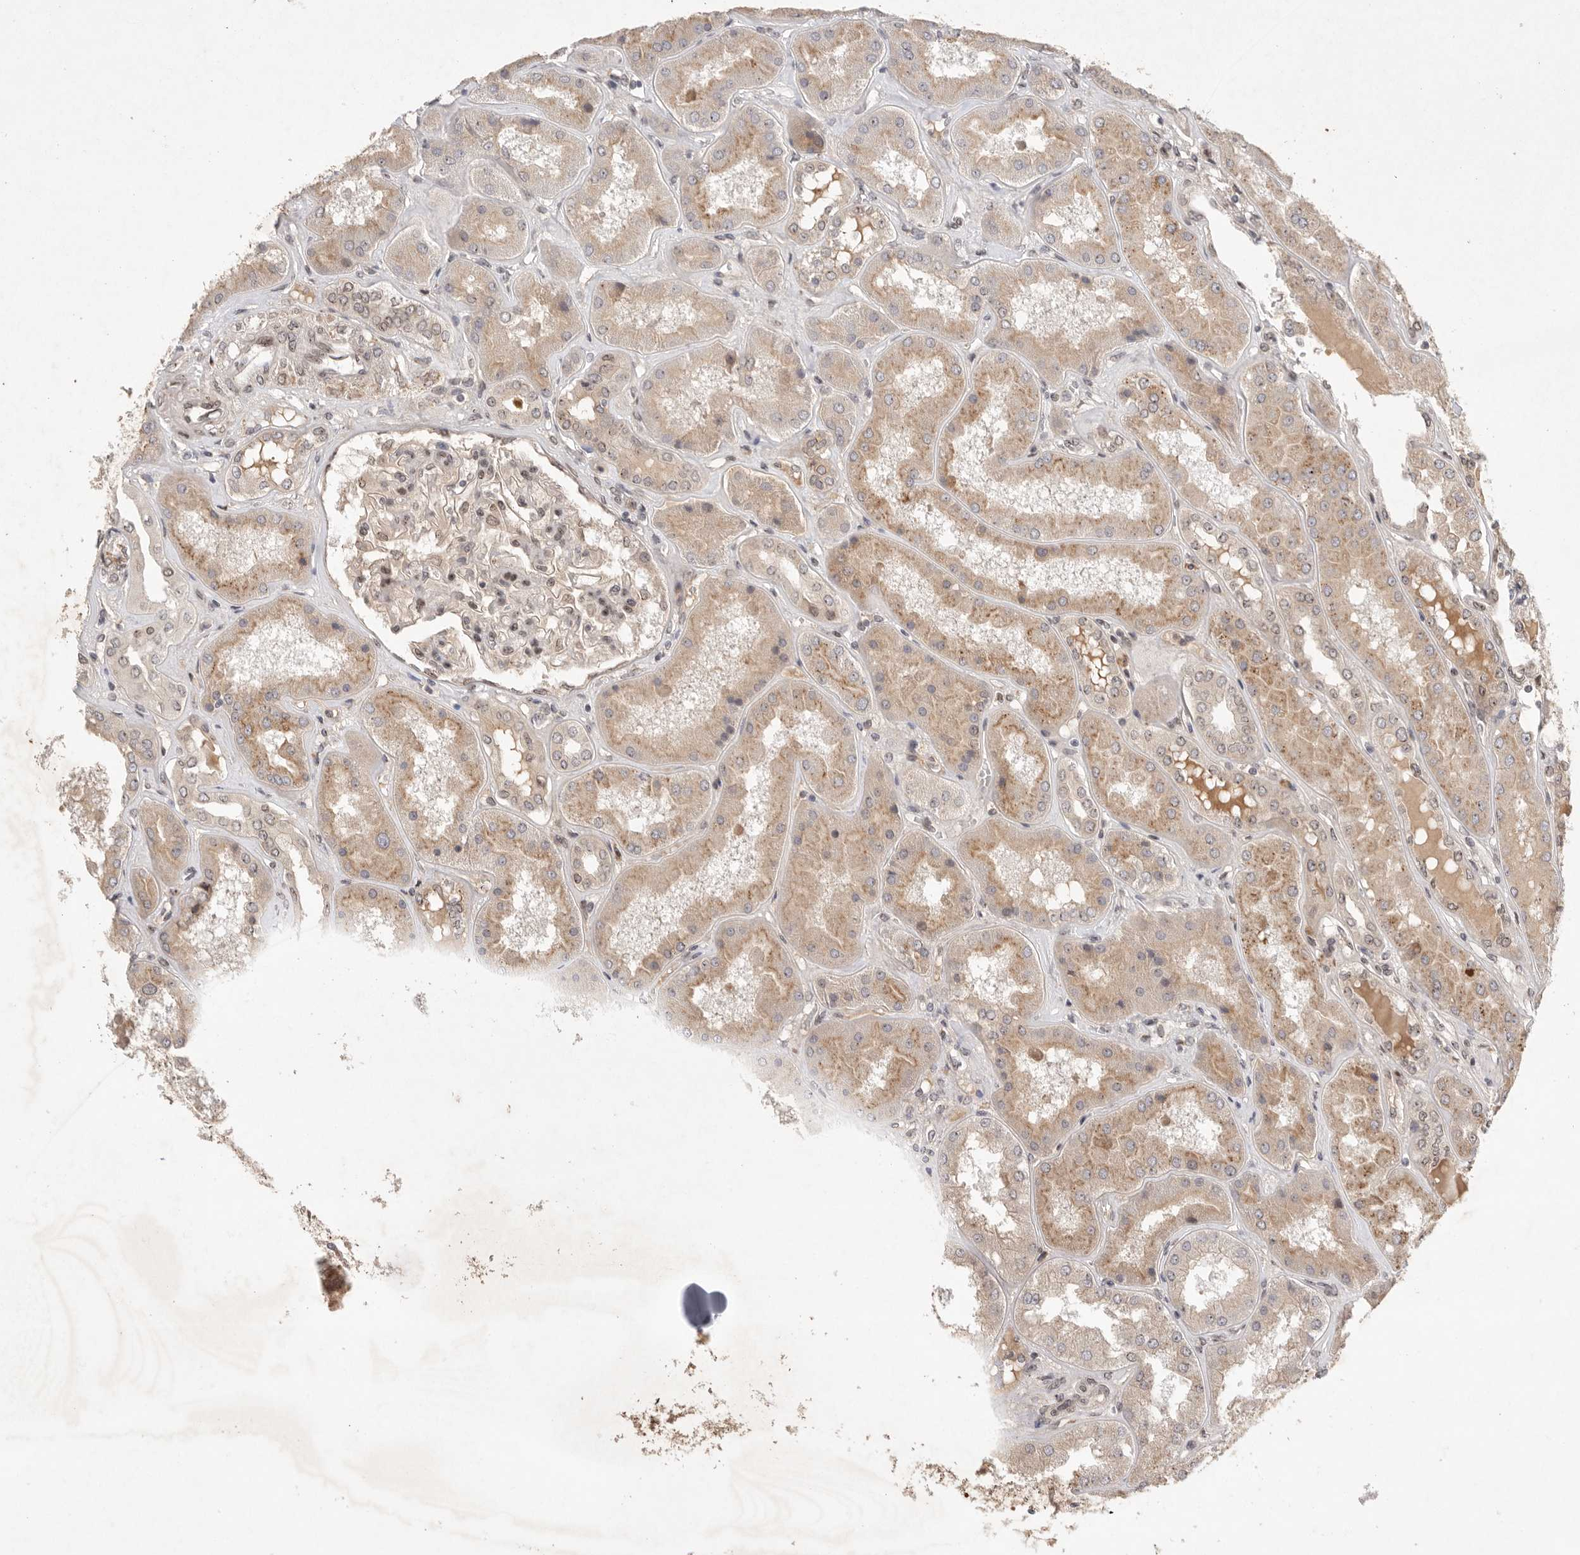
{"staining": {"intensity": "moderate", "quantity": "25%-75%", "location": "nuclear"}, "tissue": "kidney", "cell_type": "Cells in glomeruli", "image_type": "normal", "snomed": [{"axis": "morphology", "description": "Normal tissue, NOS"}, {"axis": "topography", "description": "Kidney"}], "caption": "Kidney stained with DAB IHC displays medium levels of moderate nuclear positivity in about 25%-75% of cells in glomeruli.", "gene": "LEMD3", "patient": {"sex": "female", "age": 56}}